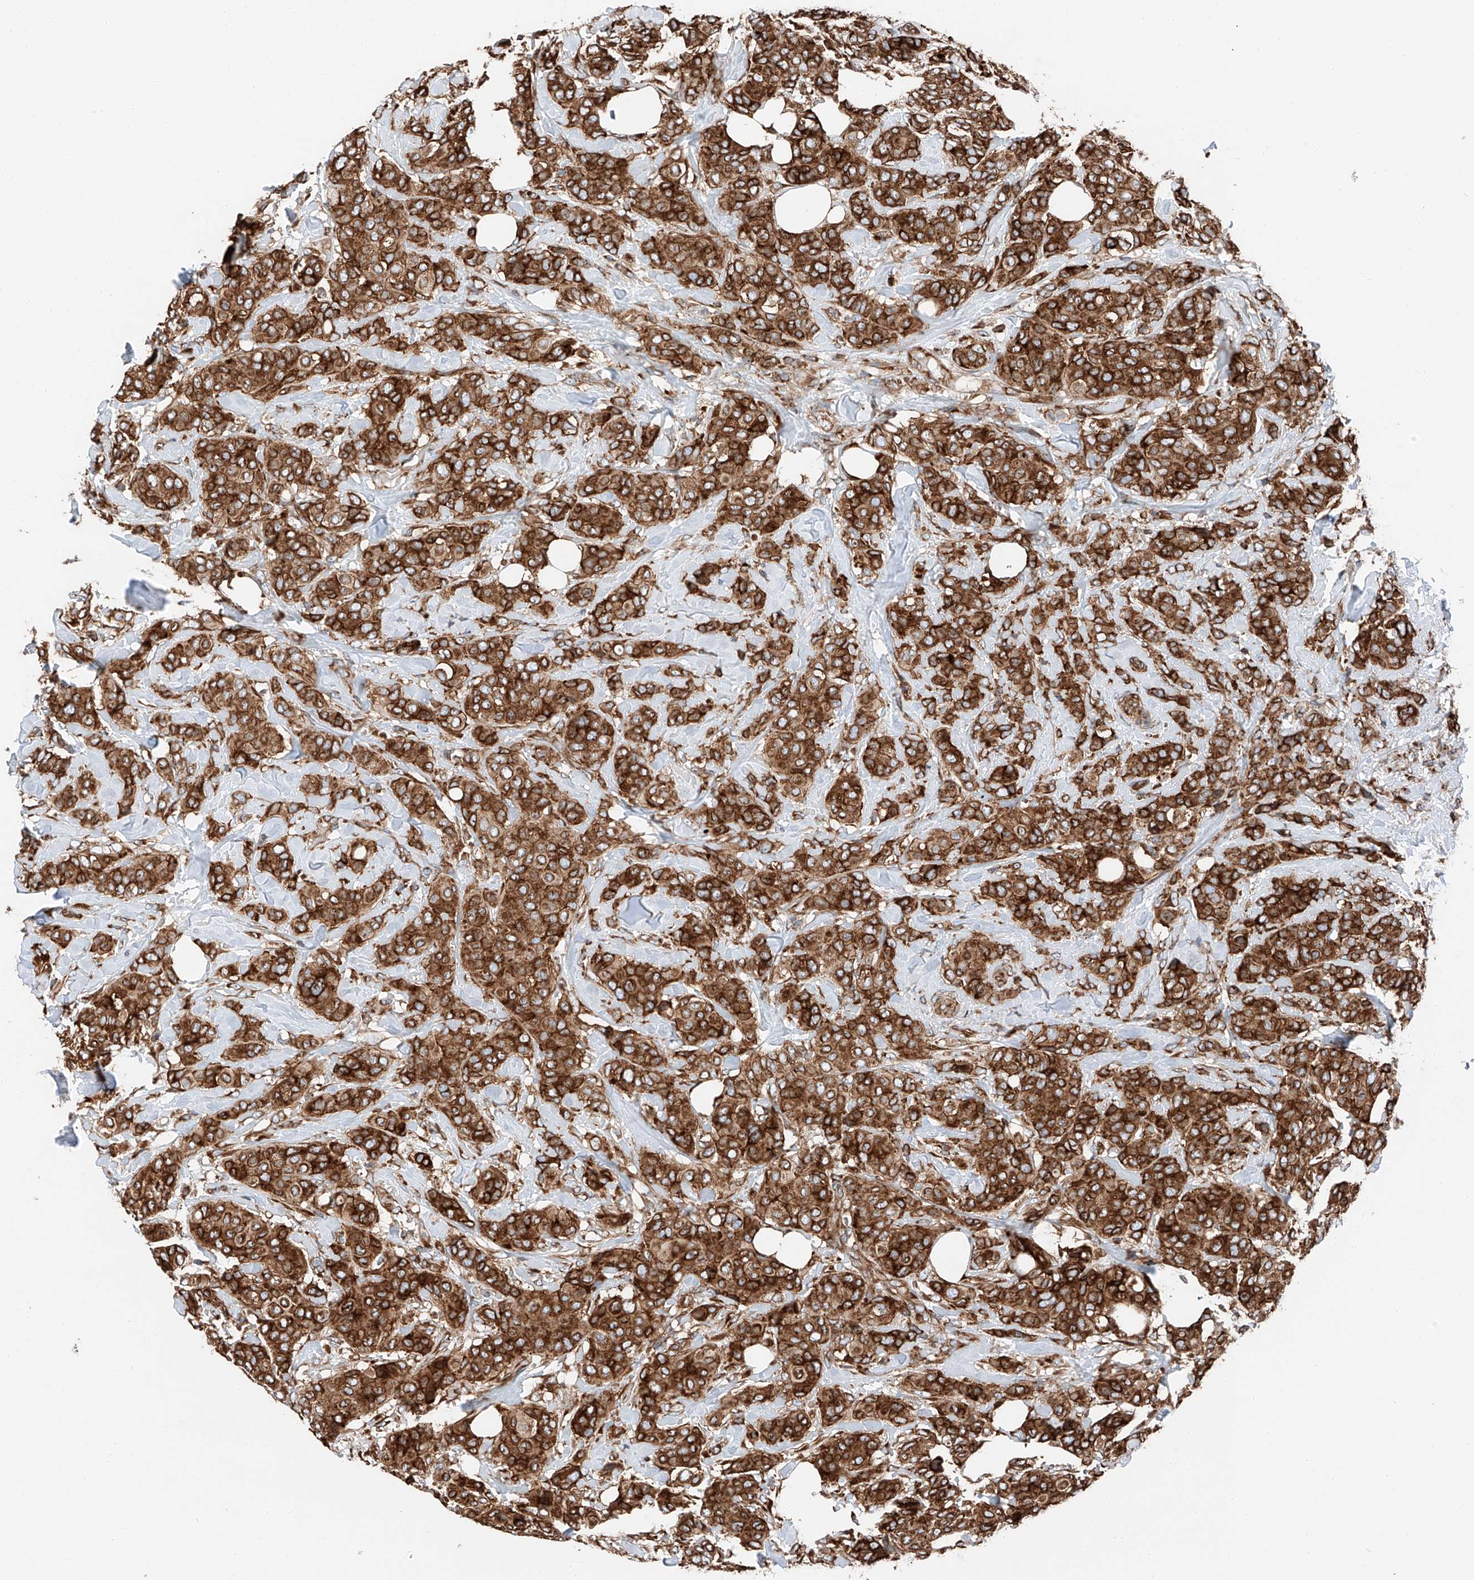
{"staining": {"intensity": "strong", "quantity": ">75%", "location": "cytoplasmic/membranous"}, "tissue": "breast cancer", "cell_type": "Tumor cells", "image_type": "cancer", "snomed": [{"axis": "morphology", "description": "Lobular carcinoma"}, {"axis": "topography", "description": "Breast"}], "caption": "Breast lobular carcinoma stained with a brown dye shows strong cytoplasmic/membranous positive positivity in approximately >75% of tumor cells.", "gene": "ZC3H15", "patient": {"sex": "female", "age": 51}}